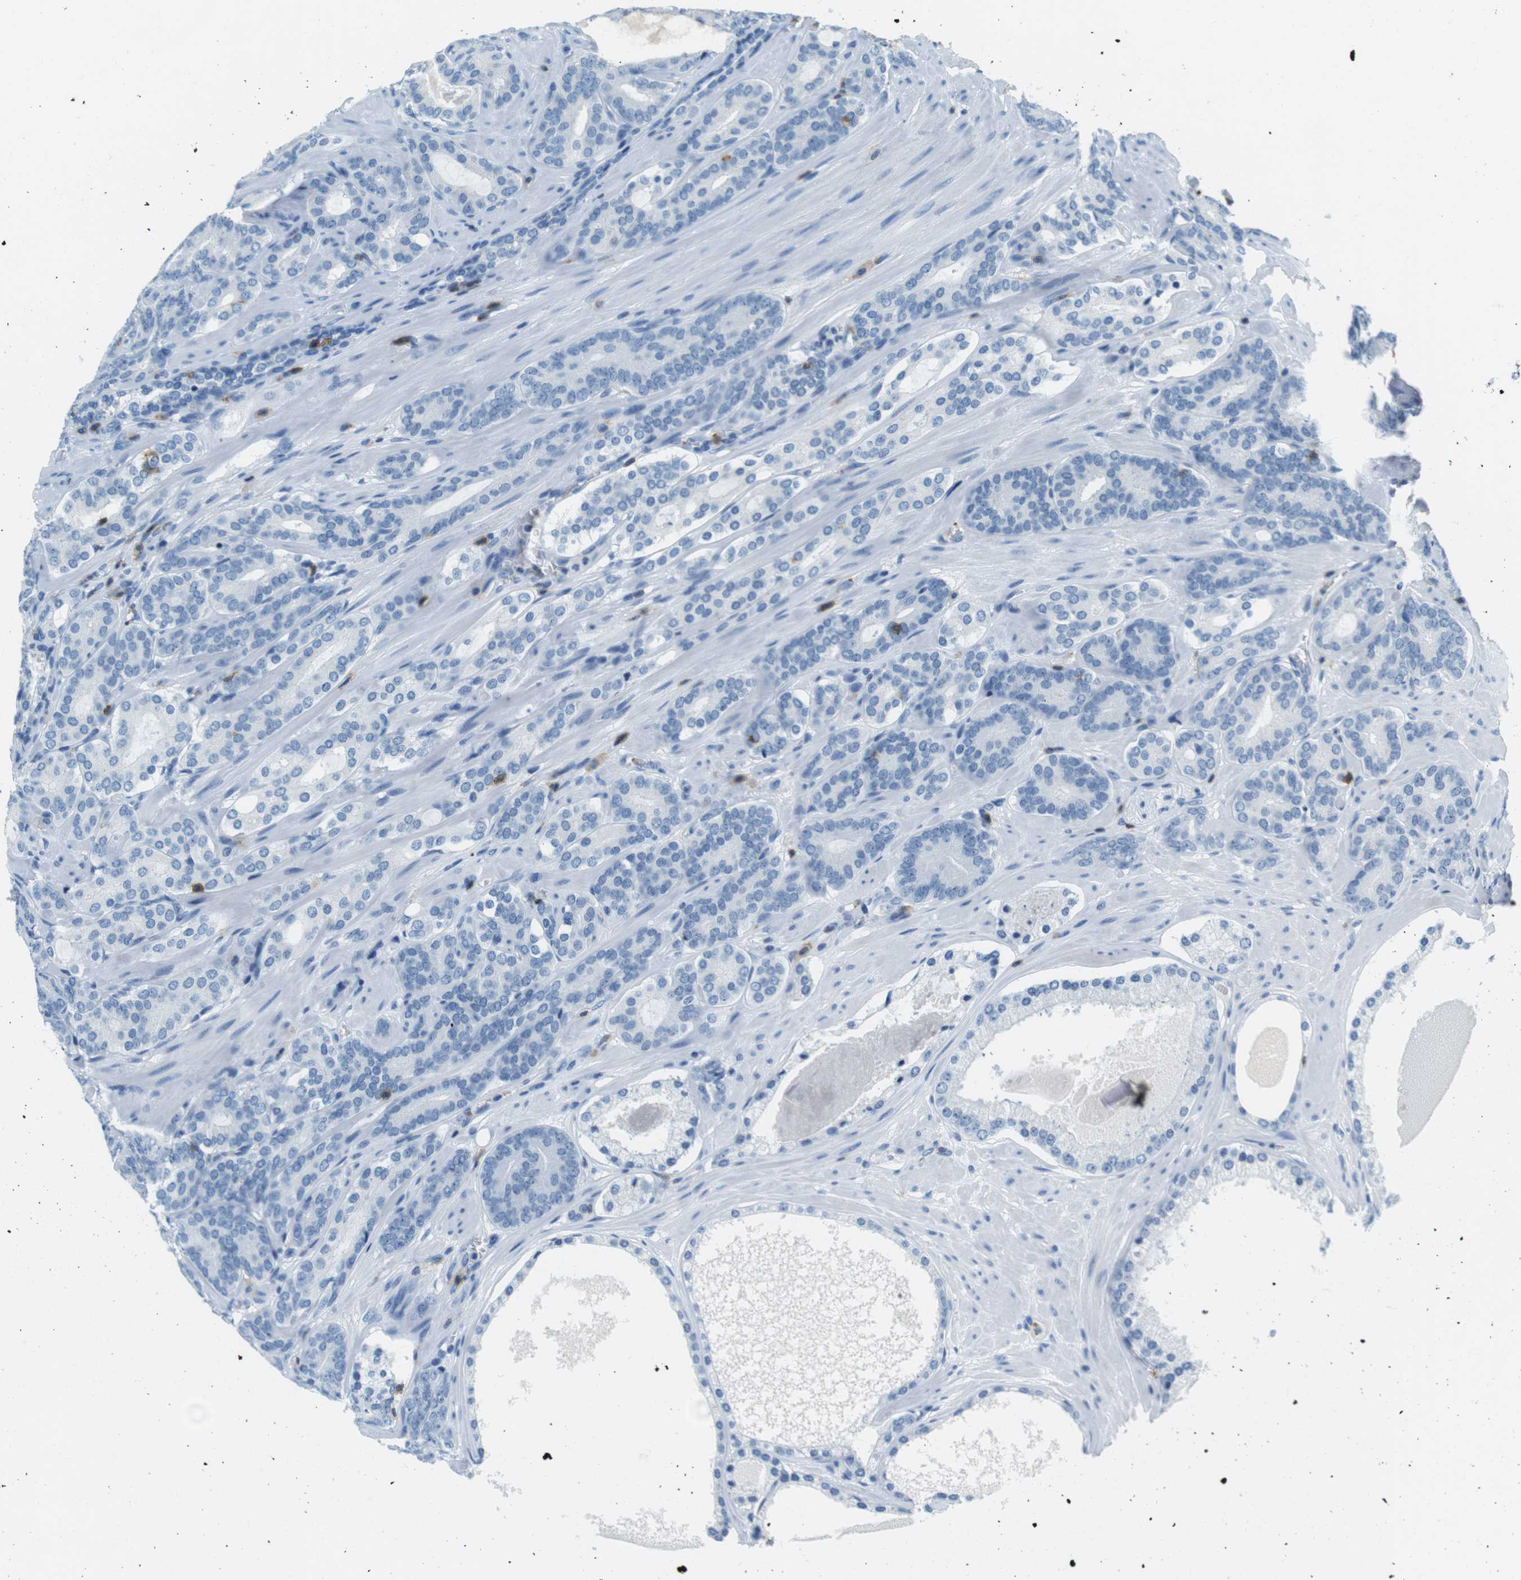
{"staining": {"intensity": "negative", "quantity": "none", "location": "none"}, "tissue": "prostate cancer", "cell_type": "Tumor cells", "image_type": "cancer", "snomed": [{"axis": "morphology", "description": "Adenocarcinoma, Low grade"}, {"axis": "topography", "description": "Prostate"}], "caption": "Photomicrograph shows no significant protein expression in tumor cells of adenocarcinoma (low-grade) (prostate).", "gene": "LAT", "patient": {"sex": "male", "age": 63}}